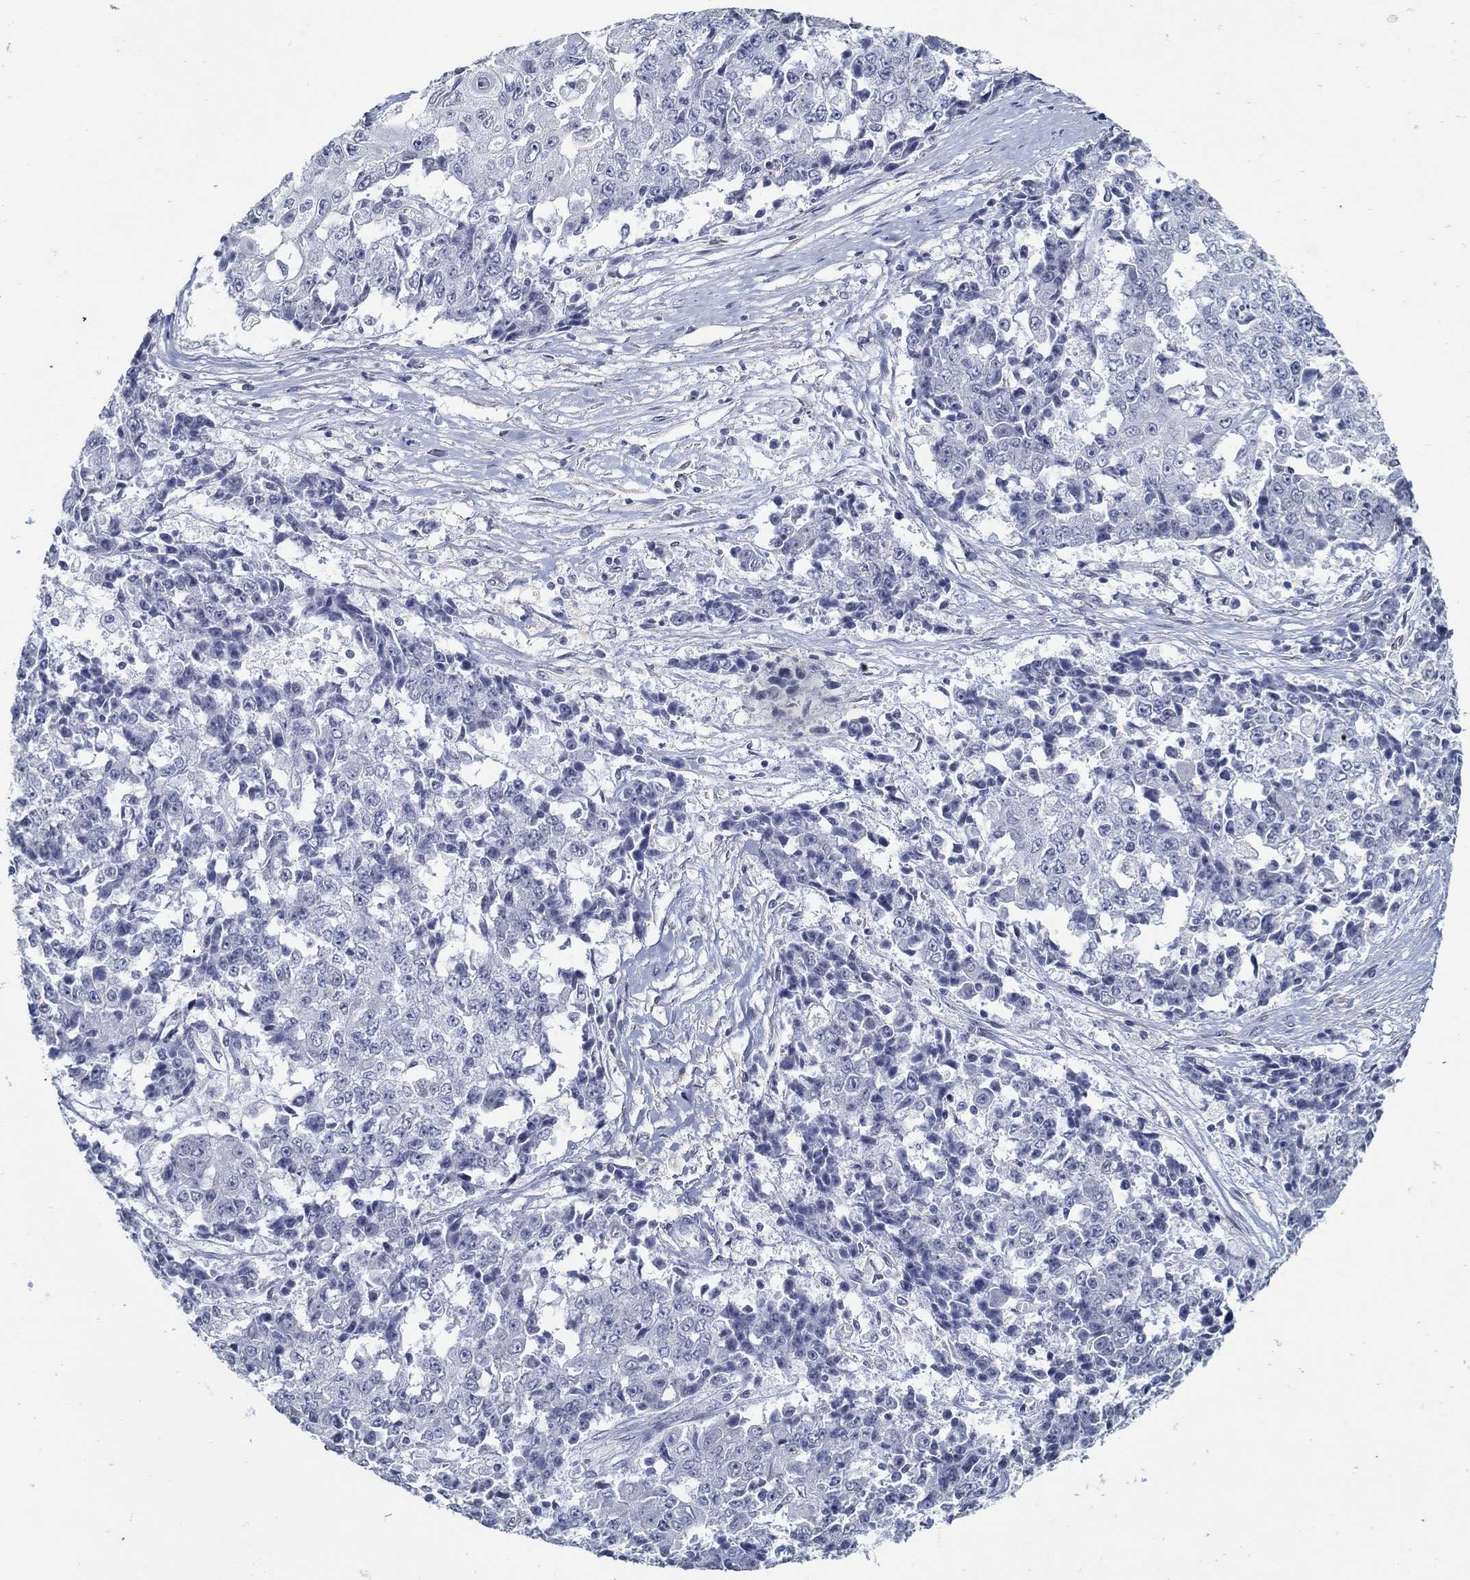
{"staining": {"intensity": "negative", "quantity": "none", "location": "none"}, "tissue": "ovarian cancer", "cell_type": "Tumor cells", "image_type": "cancer", "snomed": [{"axis": "morphology", "description": "Carcinoma, endometroid"}, {"axis": "topography", "description": "Ovary"}], "caption": "The image demonstrates no staining of tumor cells in ovarian cancer (endometroid carcinoma).", "gene": "USP29", "patient": {"sex": "female", "age": 42}}